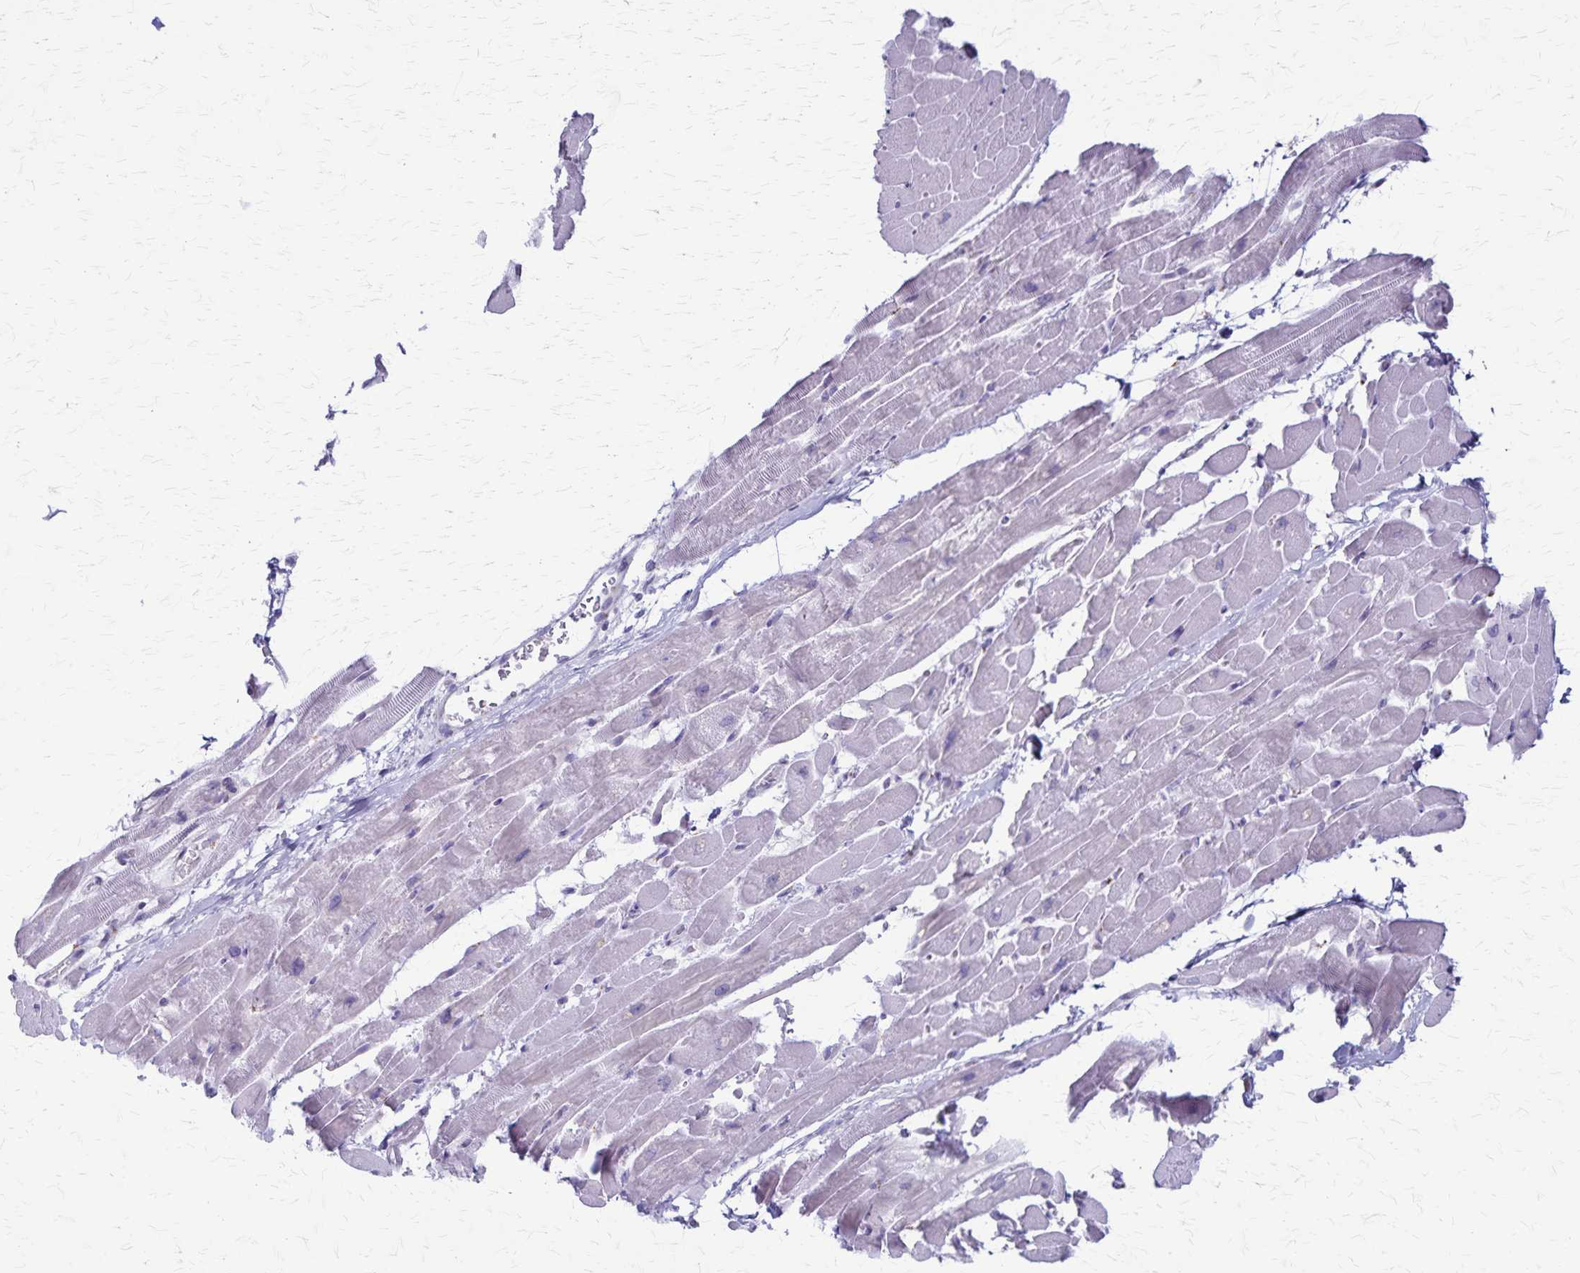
{"staining": {"intensity": "negative", "quantity": "none", "location": "none"}, "tissue": "heart muscle", "cell_type": "Cardiomyocytes", "image_type": "normal", "snomed": [{"axis": "morphology", "description": "Normal tissue, NOS"}, {"axis": "topography", "description": "Heart"}], "caption": "Benign heart muscle was stained to show a protein in brown. There is no significant staining in cardiomyocytes.", "gene": "MCFD2", "patient": {"sex": "male", "age": 37}}